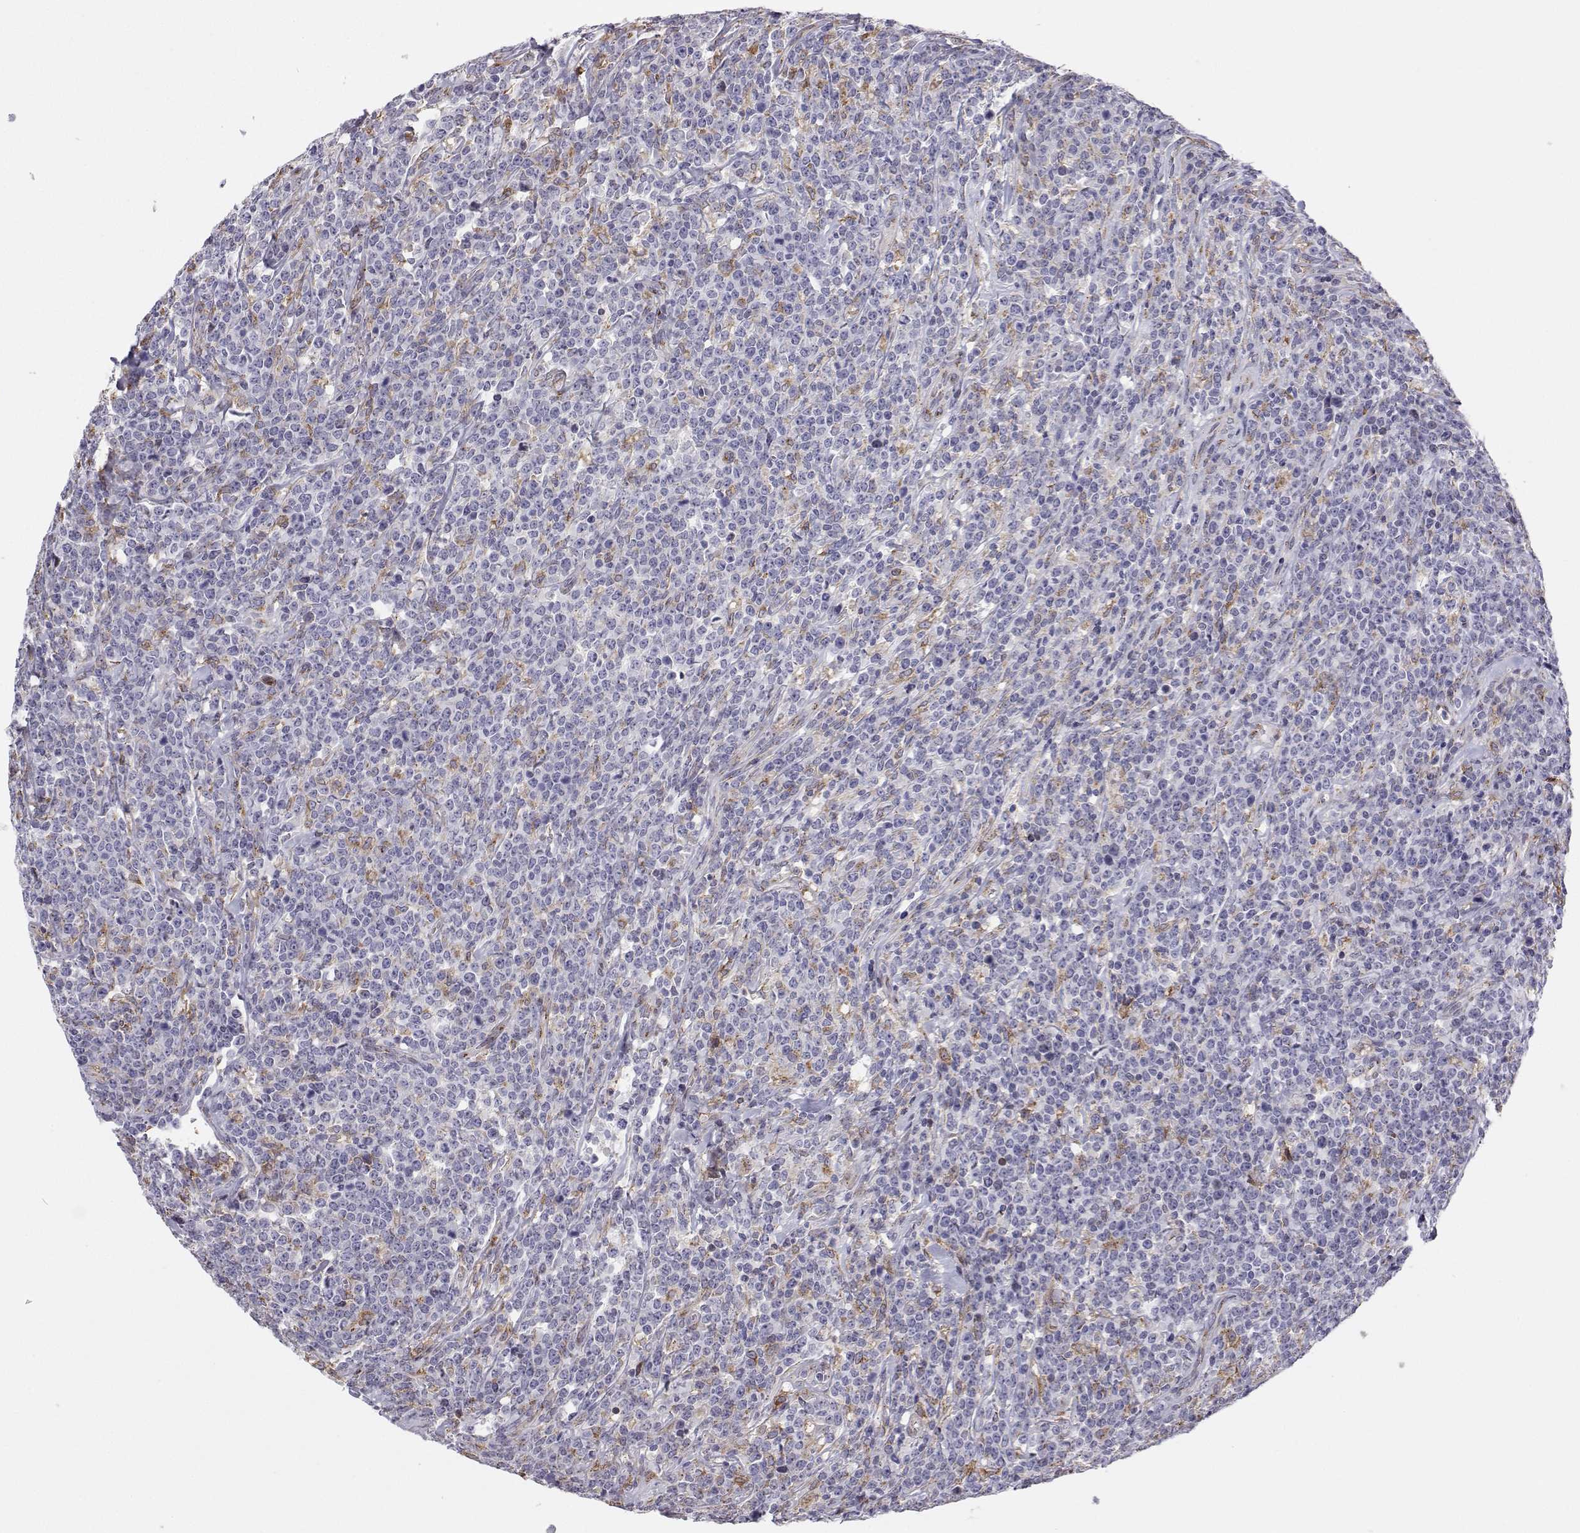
{"staining": {"intensity": "negative", "quantity": "none", "location": "none"}, "tissue": "lymphoma", "cell_type": "Tumor cells", "image_type": "cancer", "snomed": [{"axis": "morphology", "description": "Malignant lymphoma, non-Hodgkin's type, High grade"}, {"axis": "topography", "description": "Small intestine"}], "caption": "Immunohistochemistry image of neoplastic tissue: high-grade malignant lymphoma, non-Hodgkin's type stained with DAB shows no significant protein positivity in tumor cells. (Brightfield microscopy of DAB immunohistochemistry at high magnification).", "gene": "STARD13", "patient": {"sex": "female", "age": 56}}